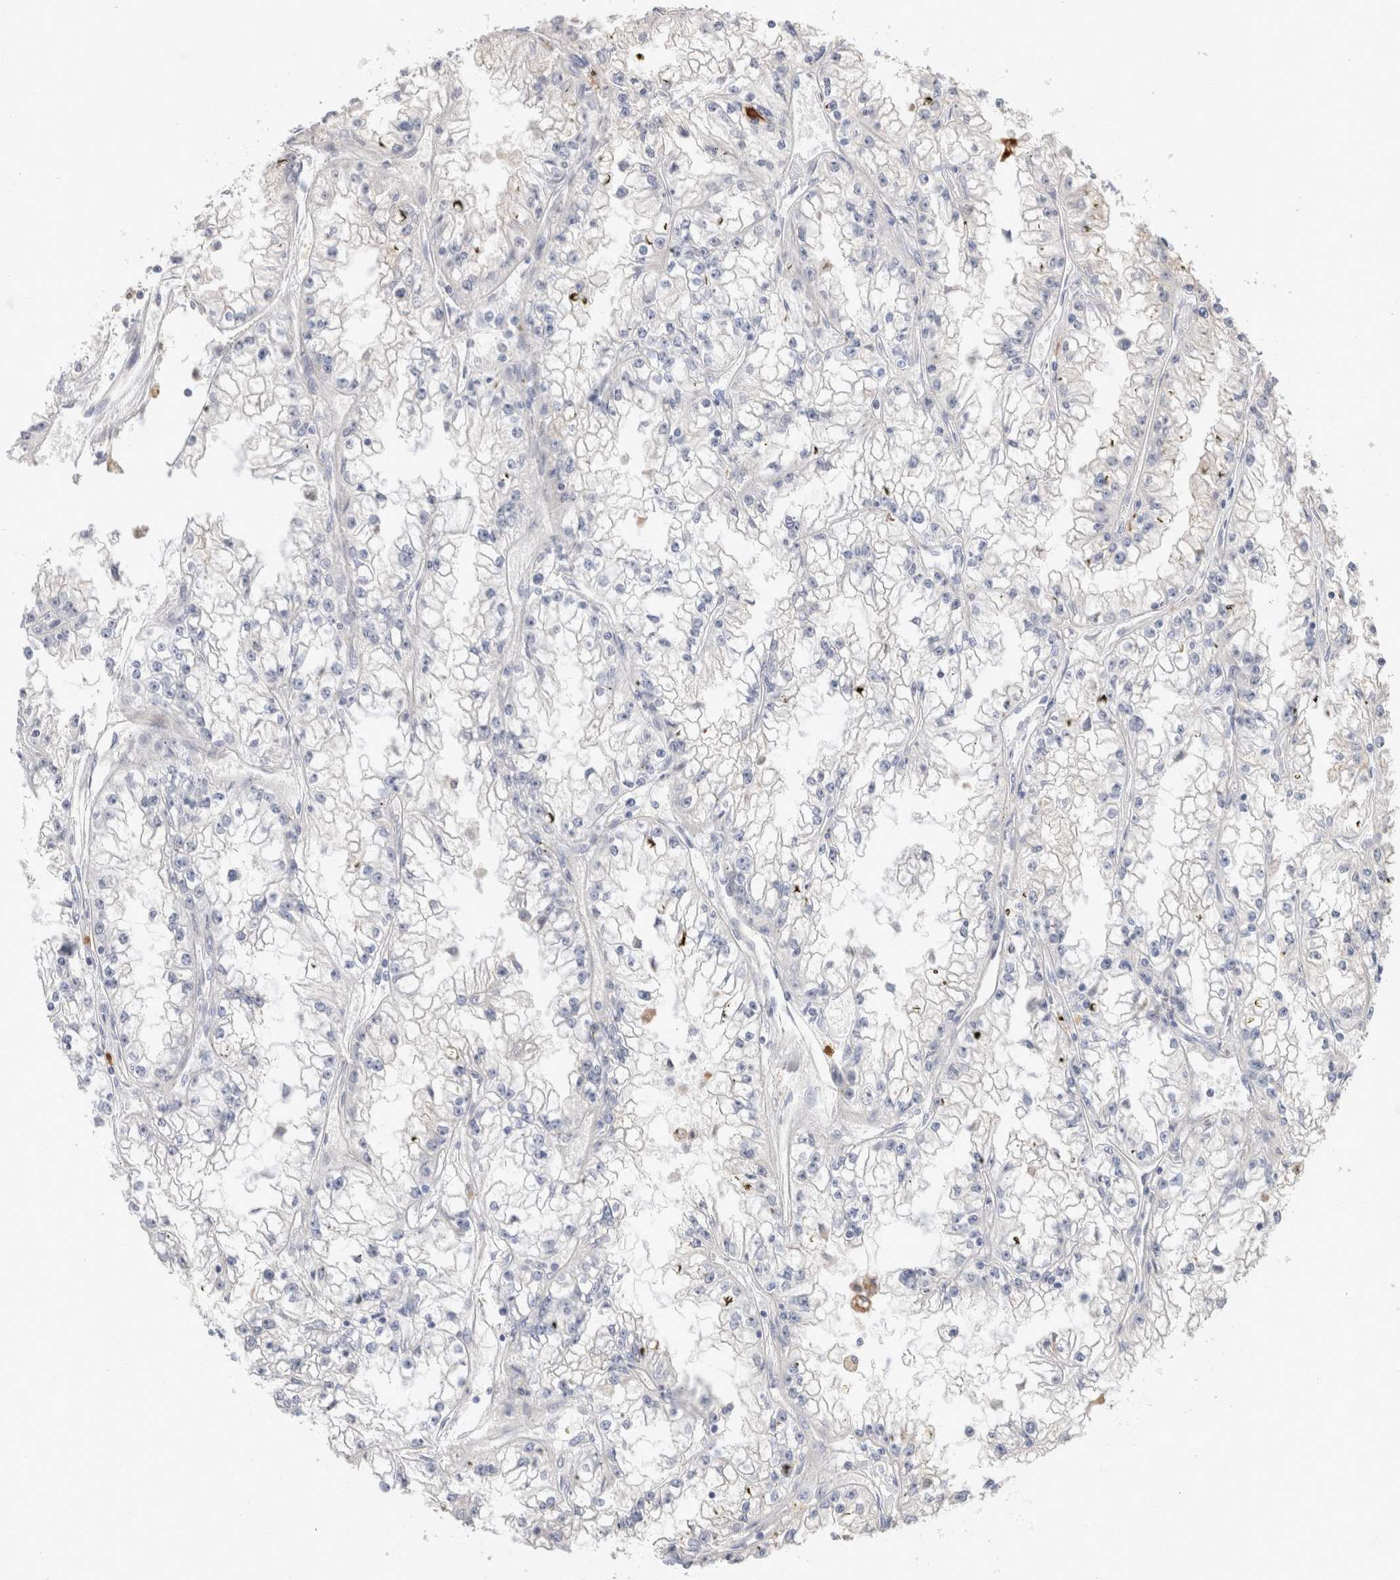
{"staining": {"intensity": "negative", "quantity": "none", "location": "none"}, "tissue": "renal cancer", "cell_type": "Tumor cells", "image_type": "cancer", "snomed": [{"axis": "morphology", "description": "Adenocarcinoma, NOS"}, {"axis": "topography", "description": "Kidney"}], "caption": "Tumor cells show no significant protein staining in renal cancer. (Stains: DAB (3,3'-diaminobenzidine) immunohistochemistry with hematoxylin counter stain, Microscopy: brightfield microscopy at high magnification).", "gene": "HPGDS", "patient": {"sex": "male", "age": 56}}